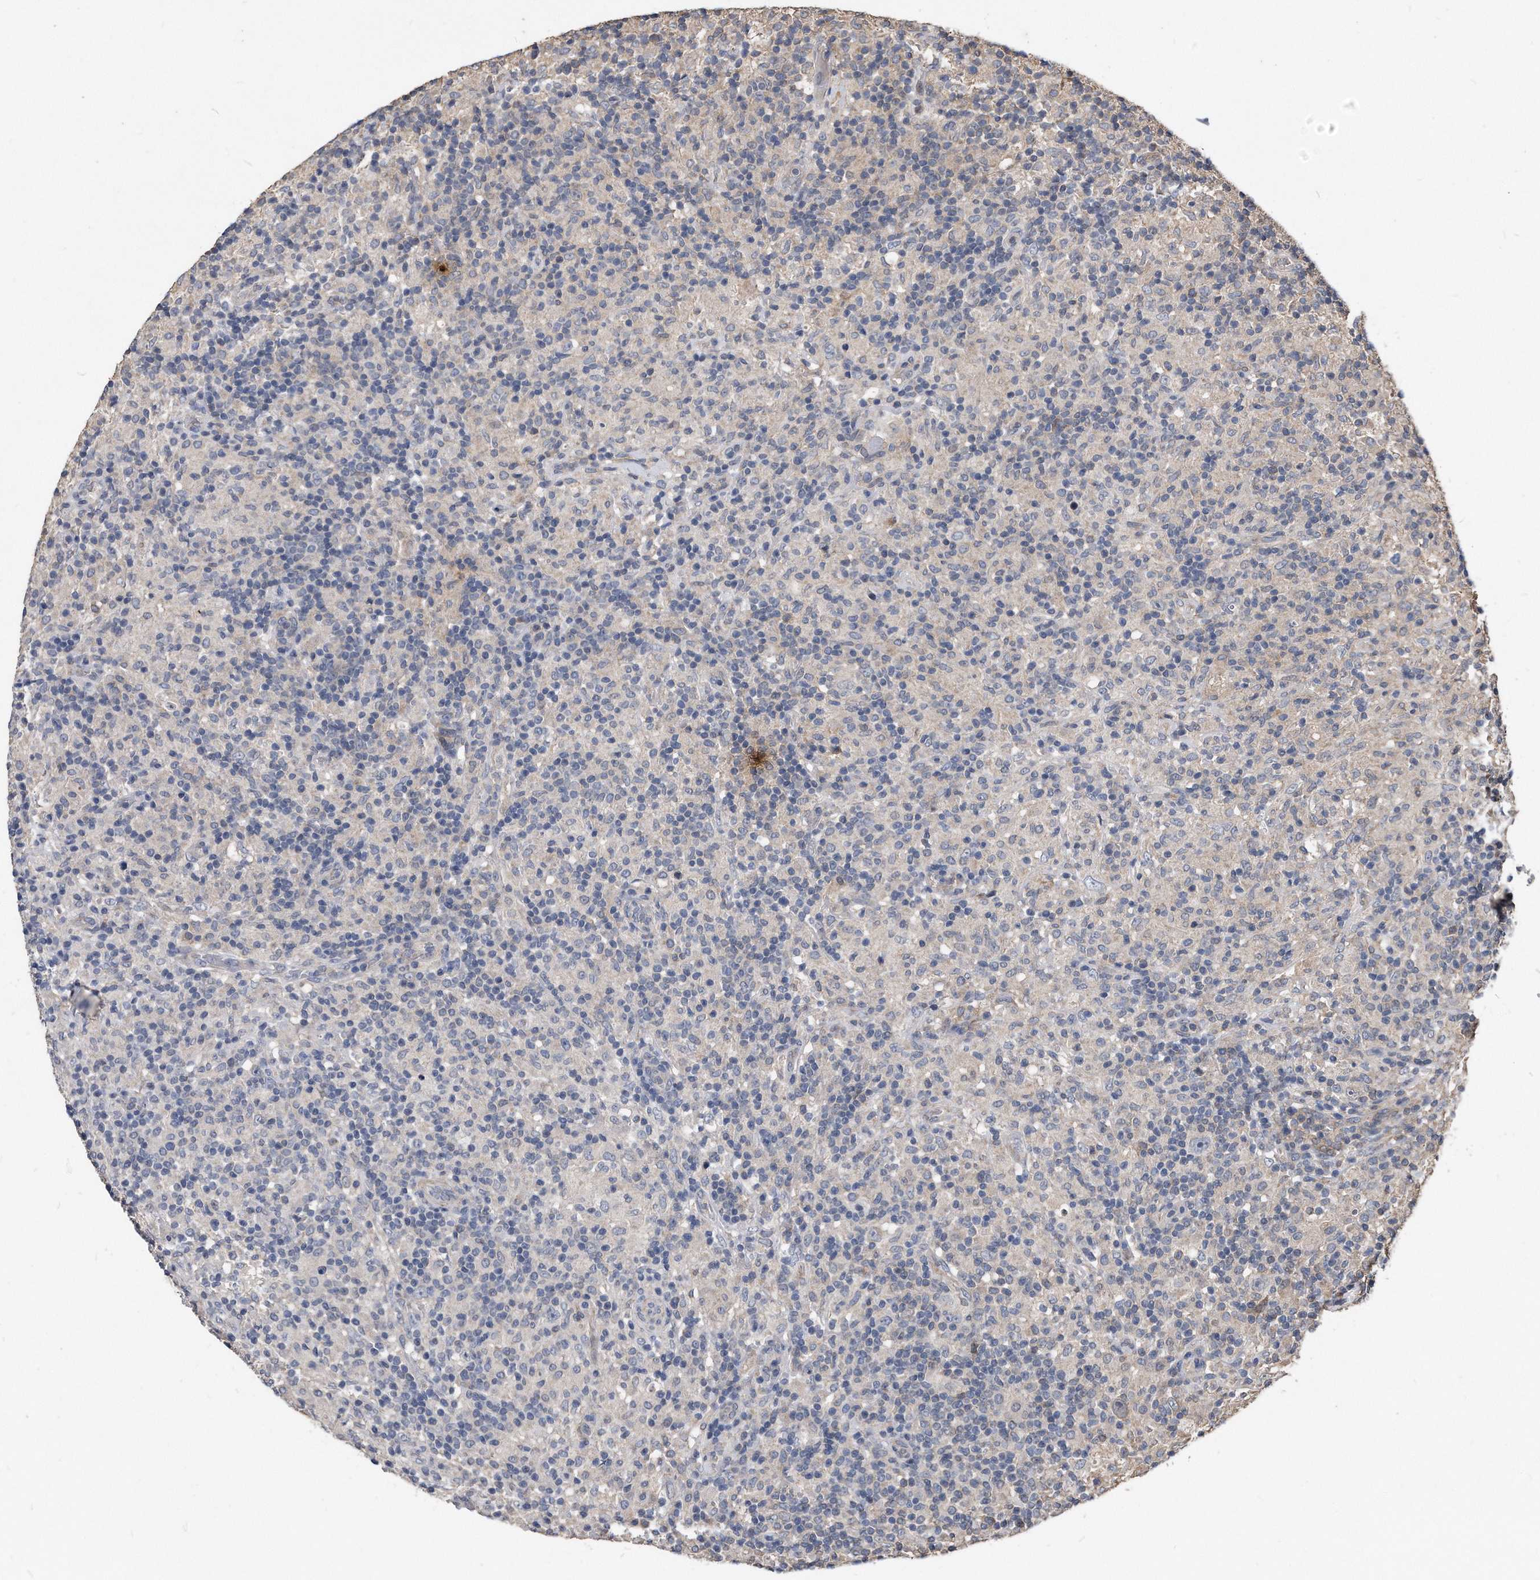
{"staining": {"intensity": "negative", "quantity": "none", "location": "none"}, "tissue": "lymphoma", "cell_type": "Tumor cells", "image_type": "cancer", "snomed": [{"axis": "morphology", "description": "Hodgkin's disease, NOS"}, {"axis": "topography", "description": "Lymph node"}], "caption": "IHC of lymphoma demonstrates no expression in tumor cells.", "gene": "IL20RA", "patient": {"sex": "male", "age": 70}}